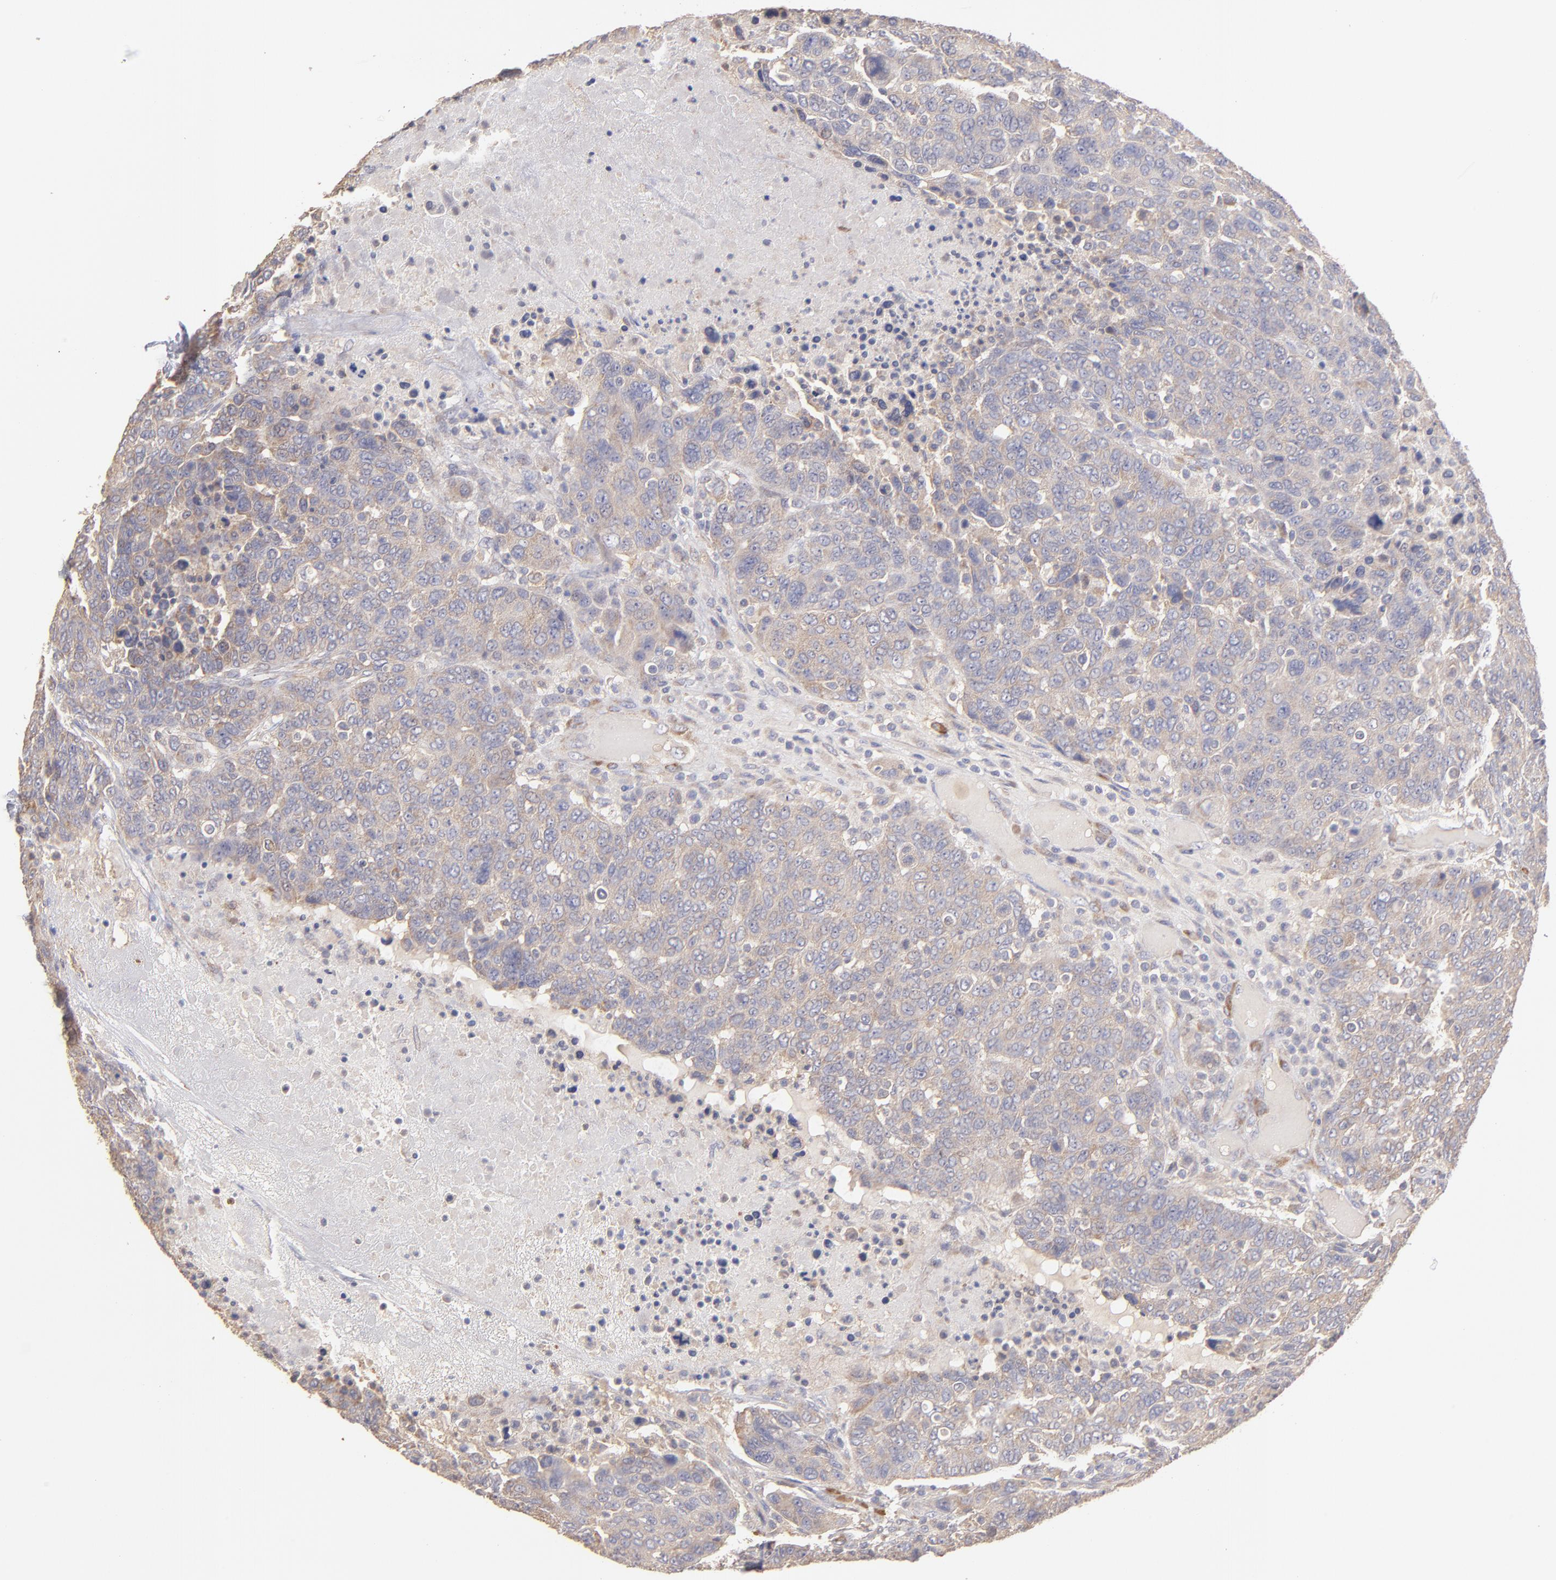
{"staining": {"intensity": "moderate", "quantity": ">75%", "location": "cytoplasmic/membranous"}, "tissue": "breast cancer", "cell_type": "Tumor cells", "image_type": "cancer", "snomed": [{"axis": "morphology", "description": "Duct carcinoma"}, {"axis": "topography", "description": "Breast"}], "caption": "Immunohistochemistry micrograph of neoplastic tissue: infiltrating ductal carcinoma (breast) stained using immunohistochemistry exhibits medium levels of moderate protein expression localized specifically in the cytoplasmic/membranous of tumor cells, appearing as a cytoplasmic/membranous brown color.", "gene": "ENTPD5", "patient": {"sex": "female", "age": 37}}